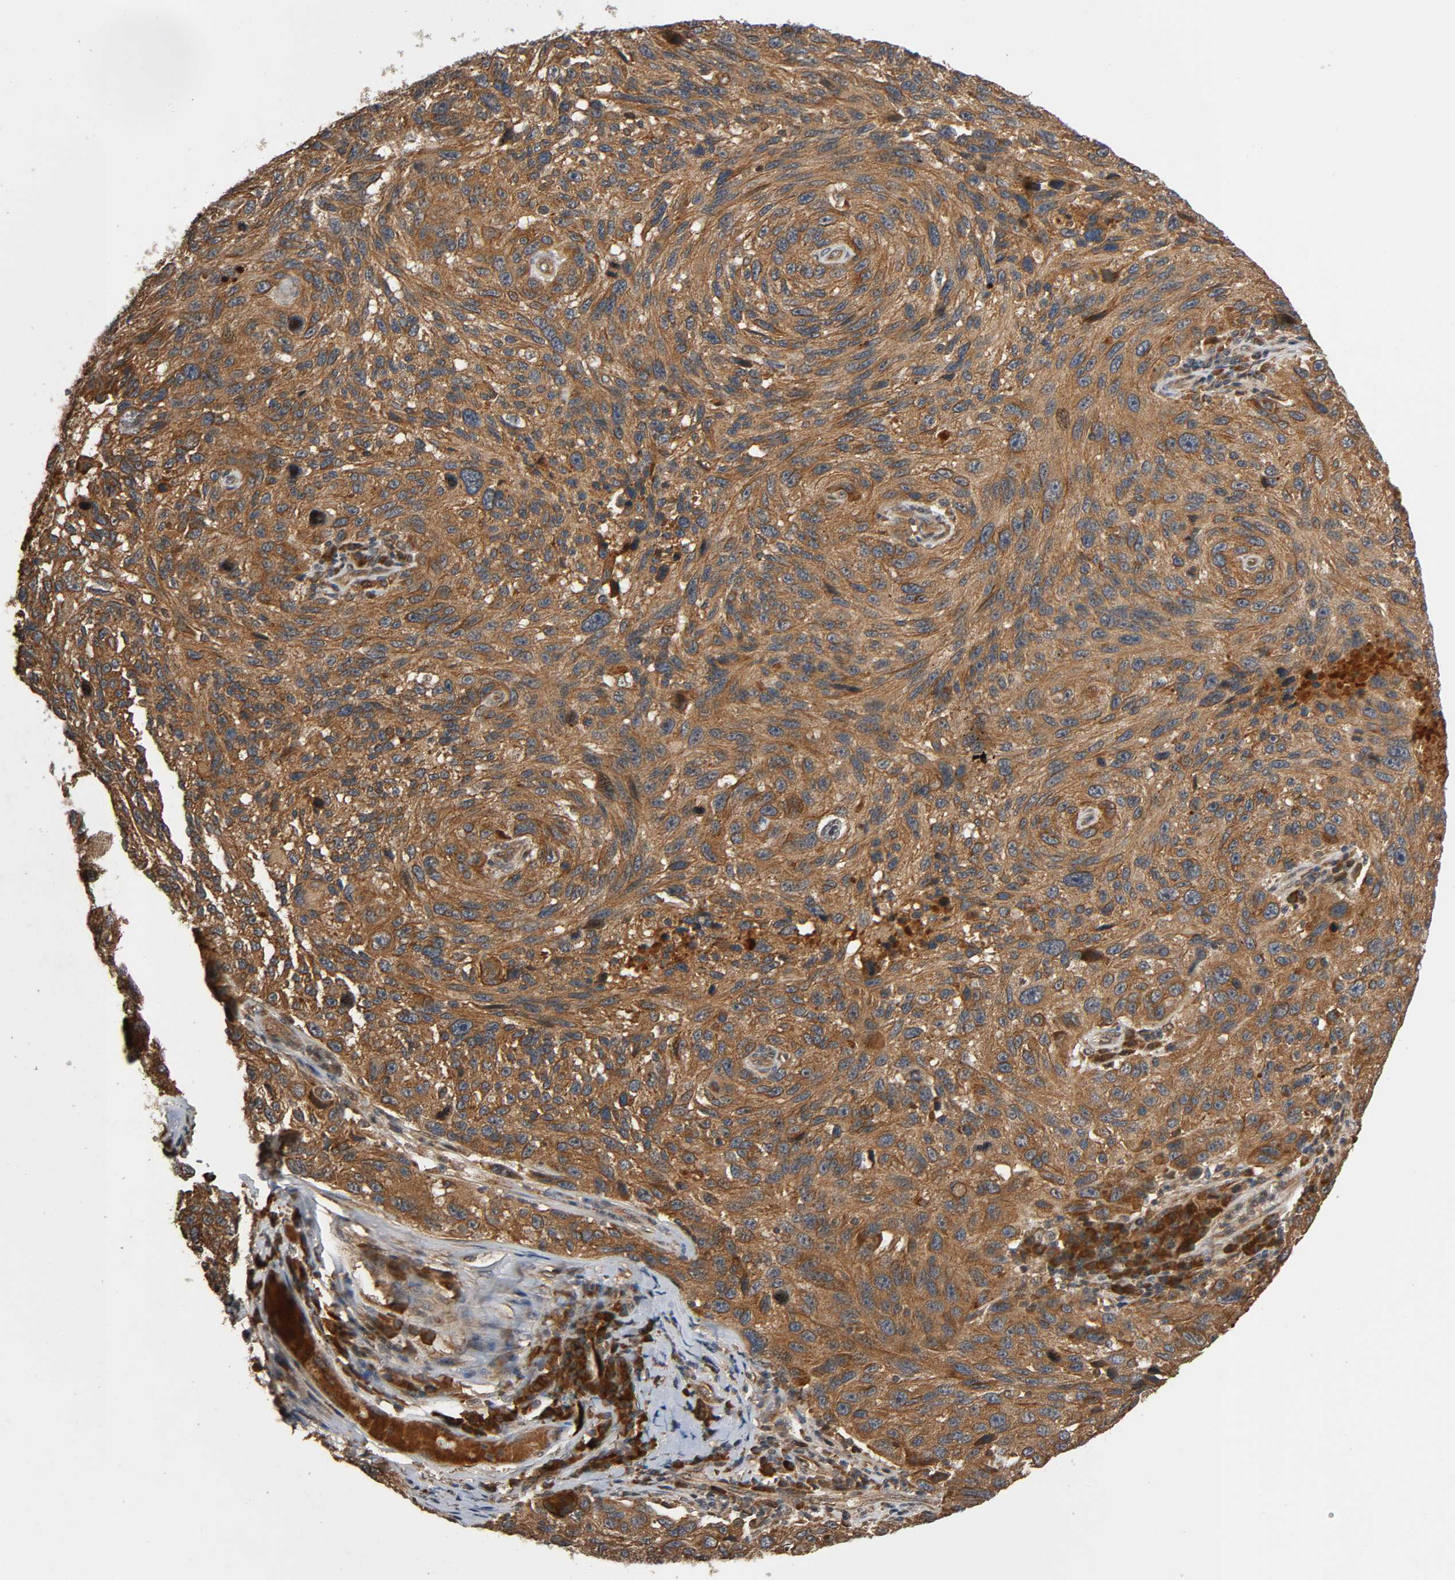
{"staining": {"intensity": "moderate", "quantity": ">75%", "location": "cytoplasmic/membranous"}, "tissue": "melanoma", "cell_type": "Tumor cells", "image_type": "cancer", "snomed": [{"axis": "morphology", "description": "Malignant melanoma, NOS"}, {"axis": "topography", "description": "Skin"}], "caption": "This photomicrograph shows IHC staining of malignant melanoma, with medium moderate cytoplasmic/membranous staining in about >75% of tumor cells.", "gene": "MAP3K8", "patient": {"sex": "male", "age": 53}}